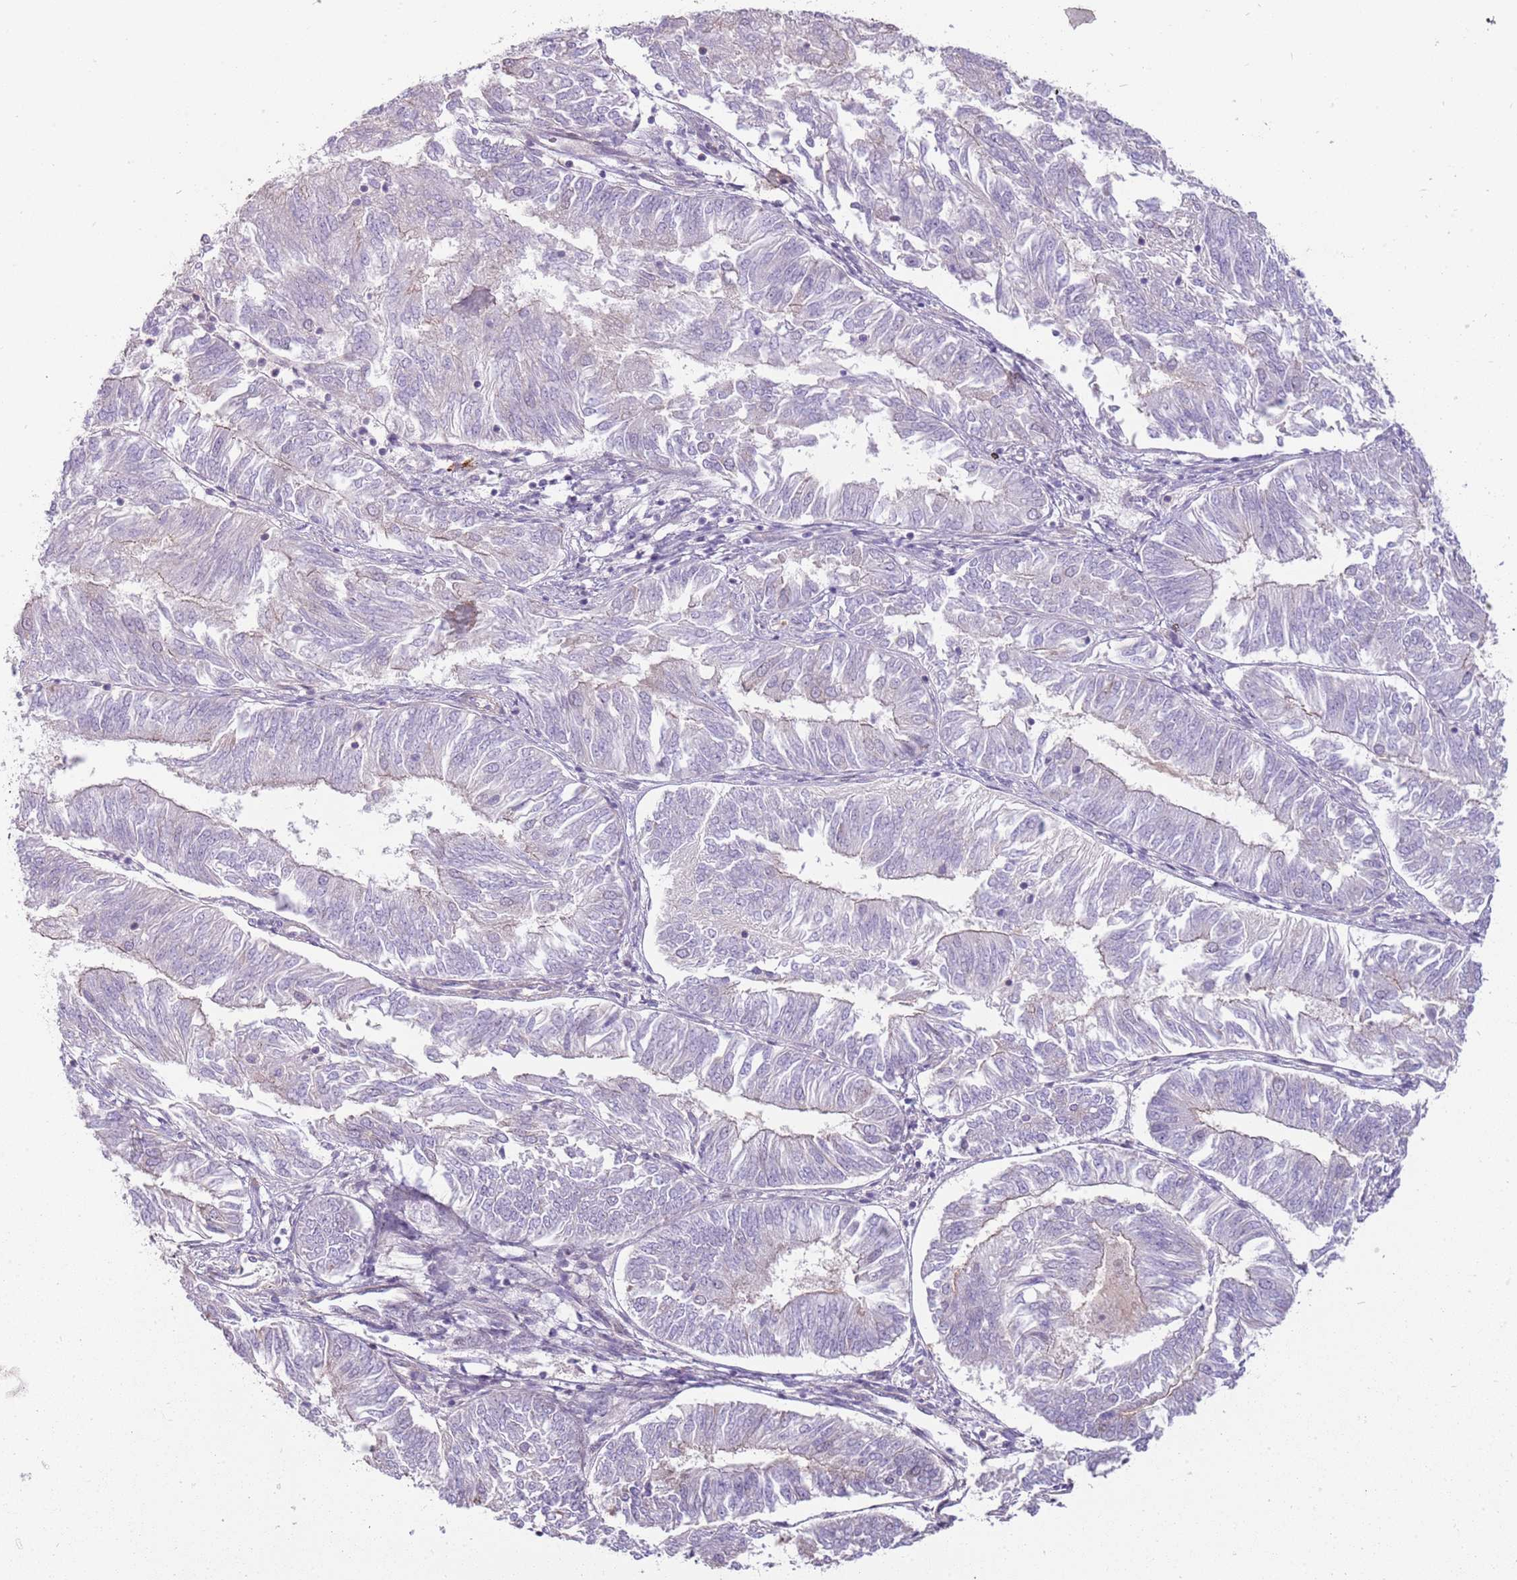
{"staining": {"intensity": "weak", "quantity": "<25%", "location": "cytoplasmic/membranous"}, "tissue": "endometrial cancer", "cell_type": "Tumor cells", "image_type": "cancer", "snomed": [{"axis": "morphology", "description": "Adenocarcinoma, NOS"}, {"axis": "topography", "description": "Endometrium"}], "caption": "High magnification brightfield microscopy of adenocarcinoma (endometrial) stained with DAB (3,3'-diaminobenzidine) (brown) and counterstained with hematoxylin (blue): tumor cells show no significant staining.", "gene": "MCUB", "patient": {"sex": "female", "age": 58}}